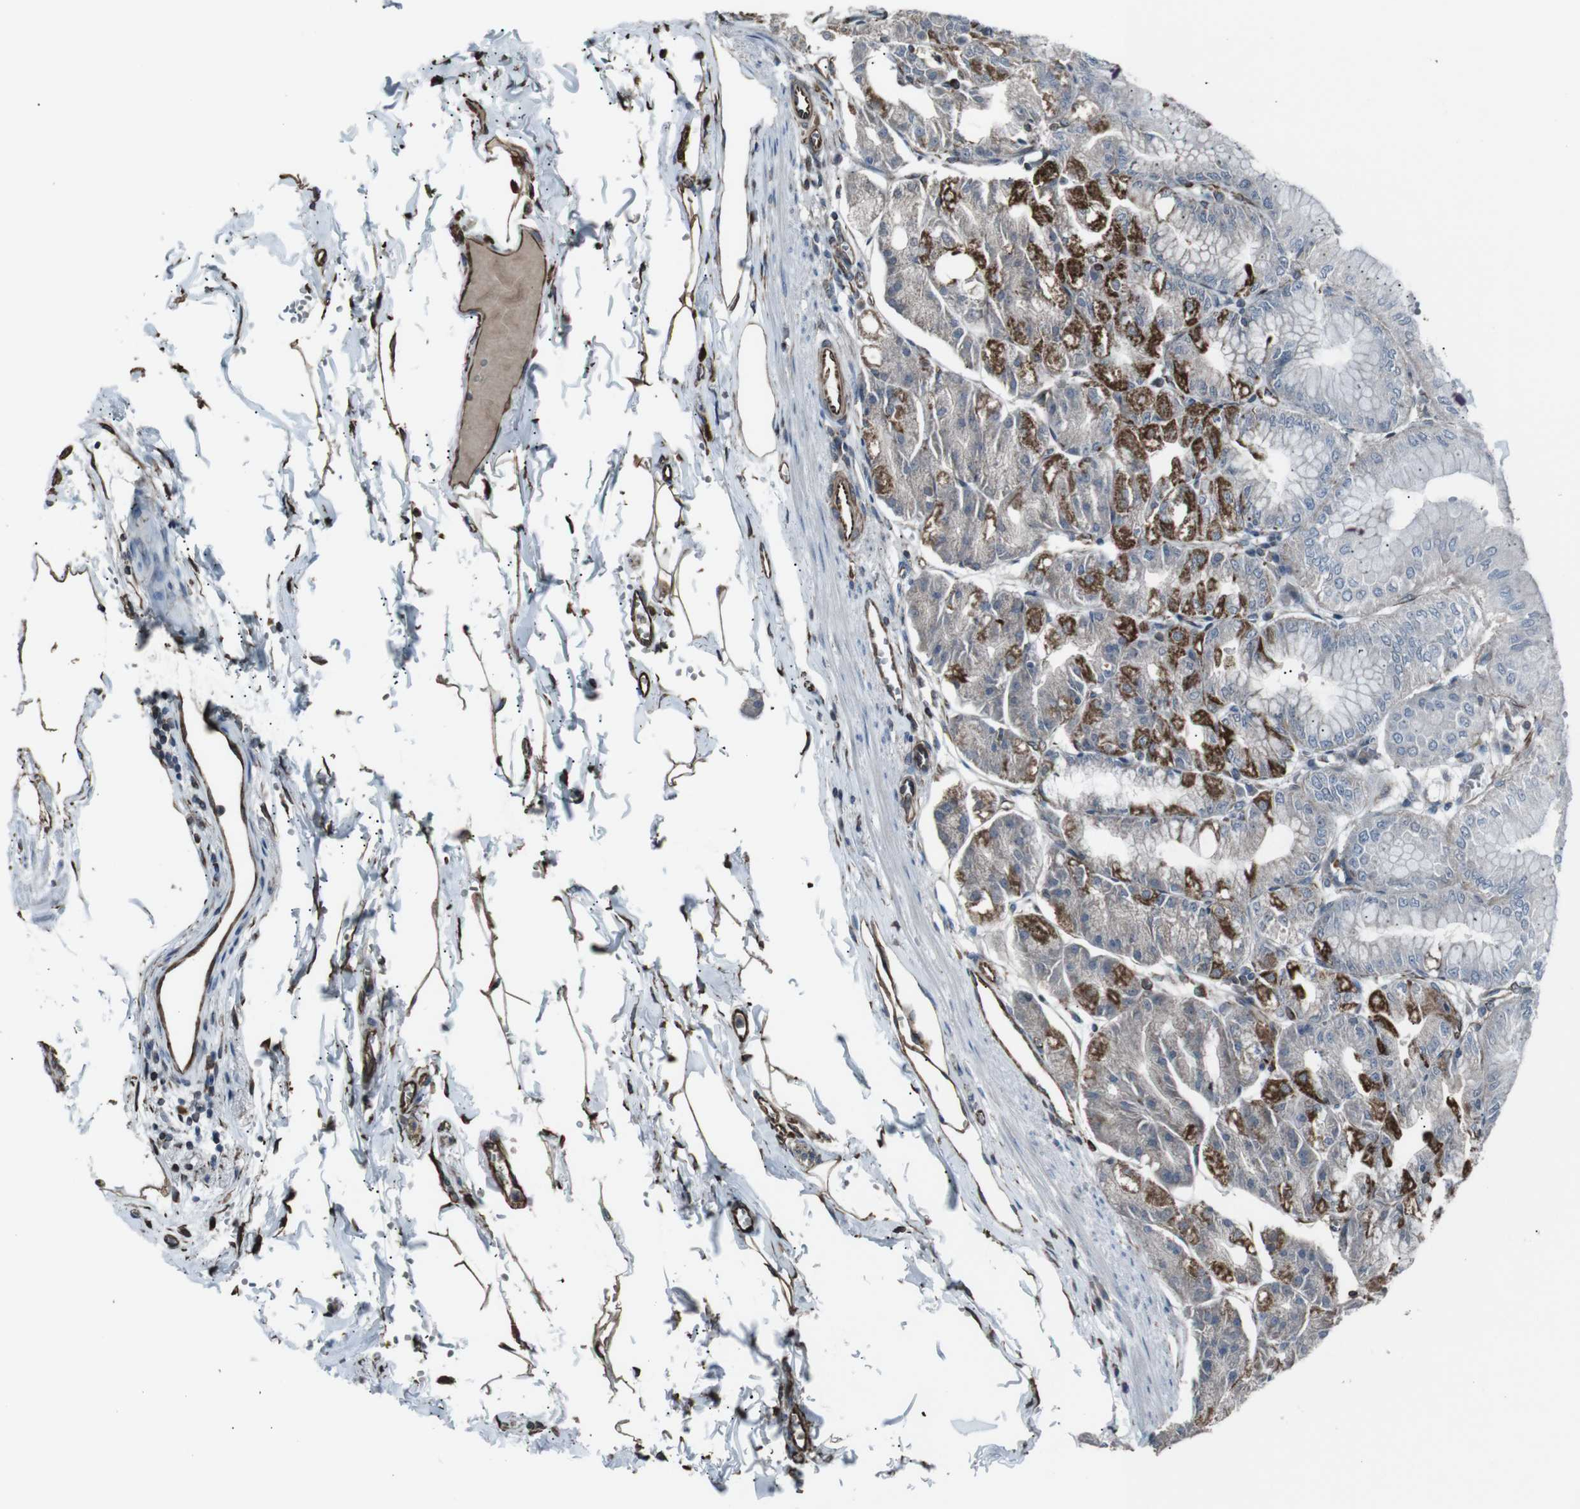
{"staining": {"intensity": "strong", "quantity": "25%-75%", "location": "cytoplasmic/membranous"}, "tissue": "stomach", "cell_type": "Glandular cells", "image_type": "normal", "snomed": [{"axis": "morphology", "description": "Normal tissue, NOS"}, {"axis": "topography", "description": "Stomach, lower"}], "caption": "IHC histopathology image of unremarkable stomach: stomach stained using IHC exhibits high levels of strong protein expression localized specifically in the cytoplasmic/membranous of glandular cells, appearing as a cytoplasmic/membranous brown color.", "gene": "TMEM141", "patient": {"sex": "male", "age": 71}}